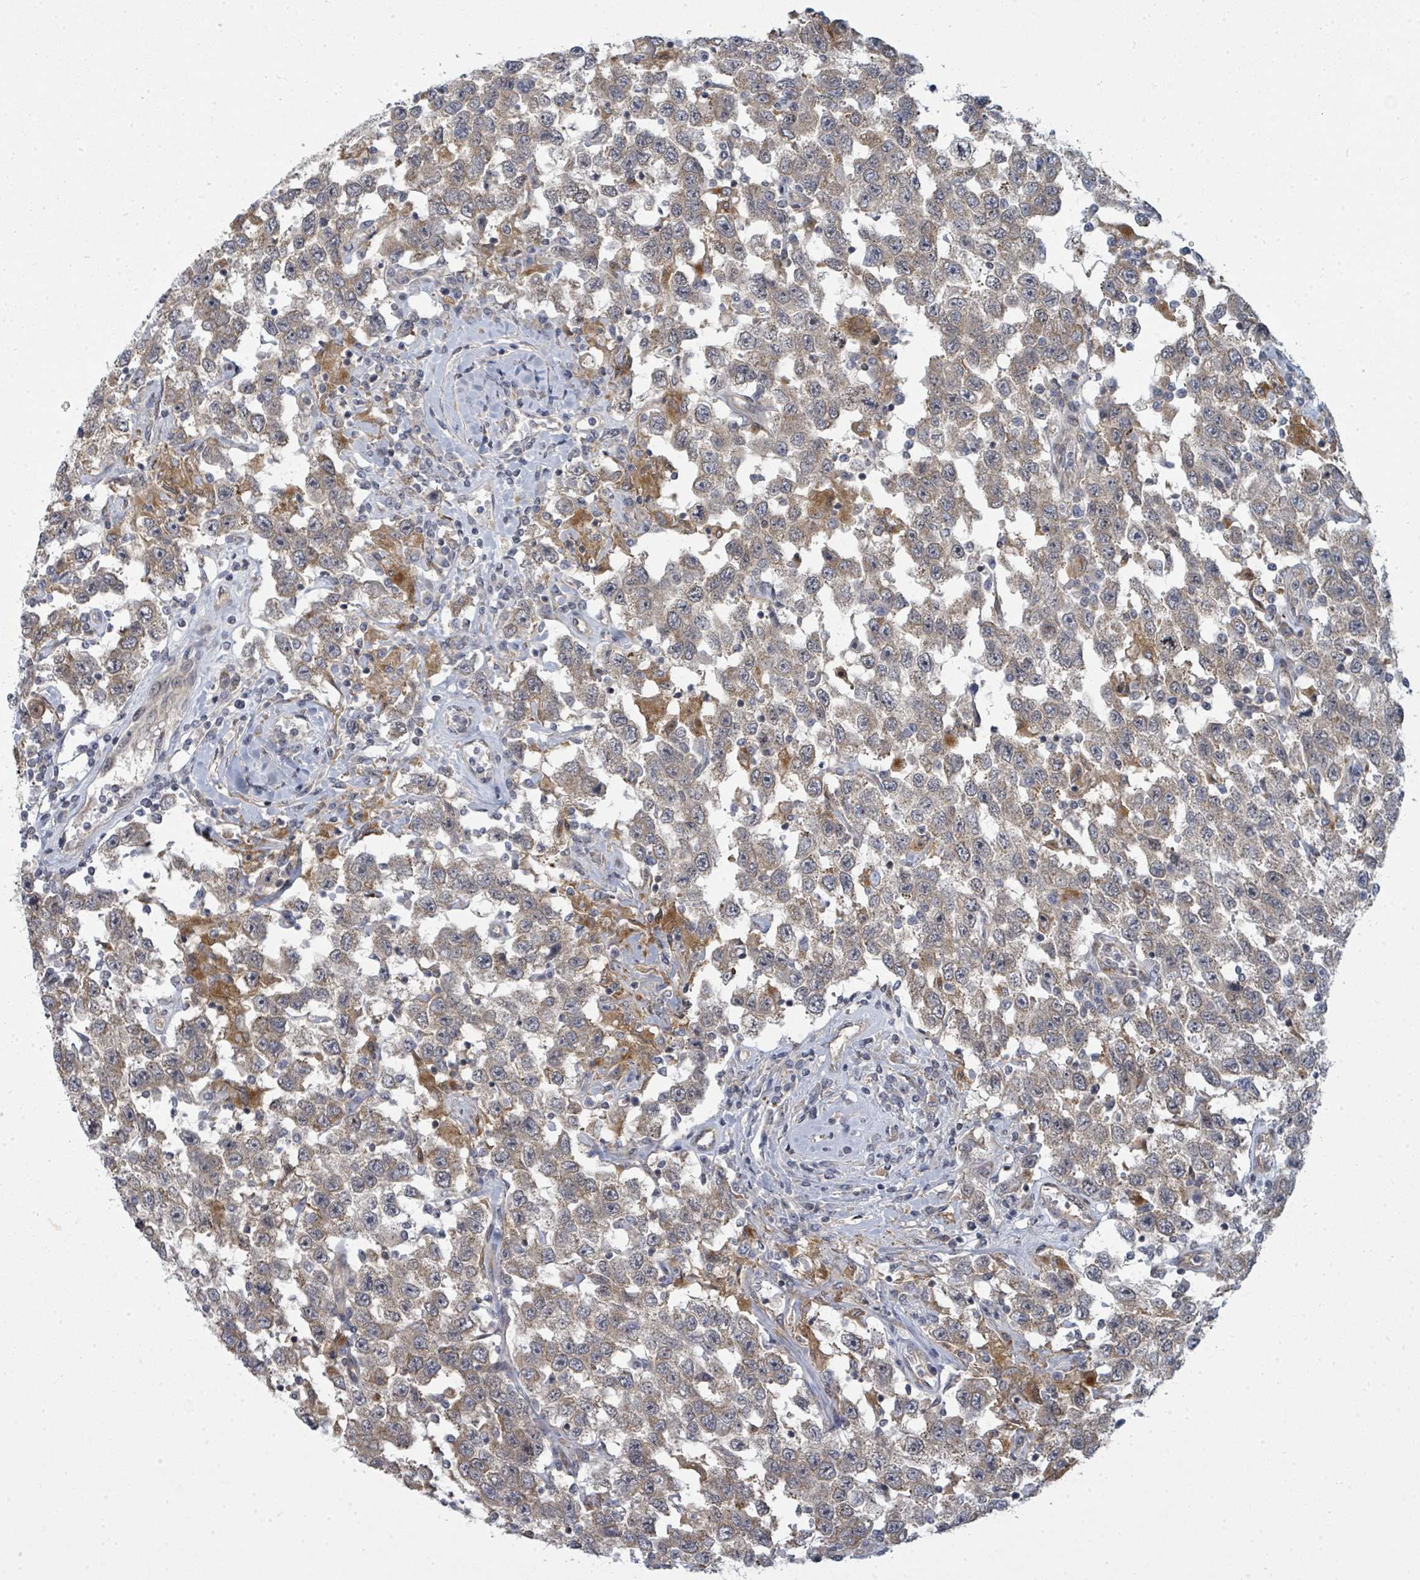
{"staining": {"intensity": "weak", "quantity": "25%-75%", "location": "cytoplasmic/membranous"}, "tissue": "testis cancer", "cell_type": "Tumor cells", "image_type": "cancer", "snomed": [{"axis": "morphology", "description": "Seminoma, NOS"}, {"axis": "topography", "description": "Testis"}], "caption": "An image showing weak cytoplasmic/membranous positivity in approximately 25%-75% of tumor cells in testis cancer, as visualized by brown immunohistochemical staining.", "gene": "PSMG2", "patient": {"sex": "male", "age": 41}}